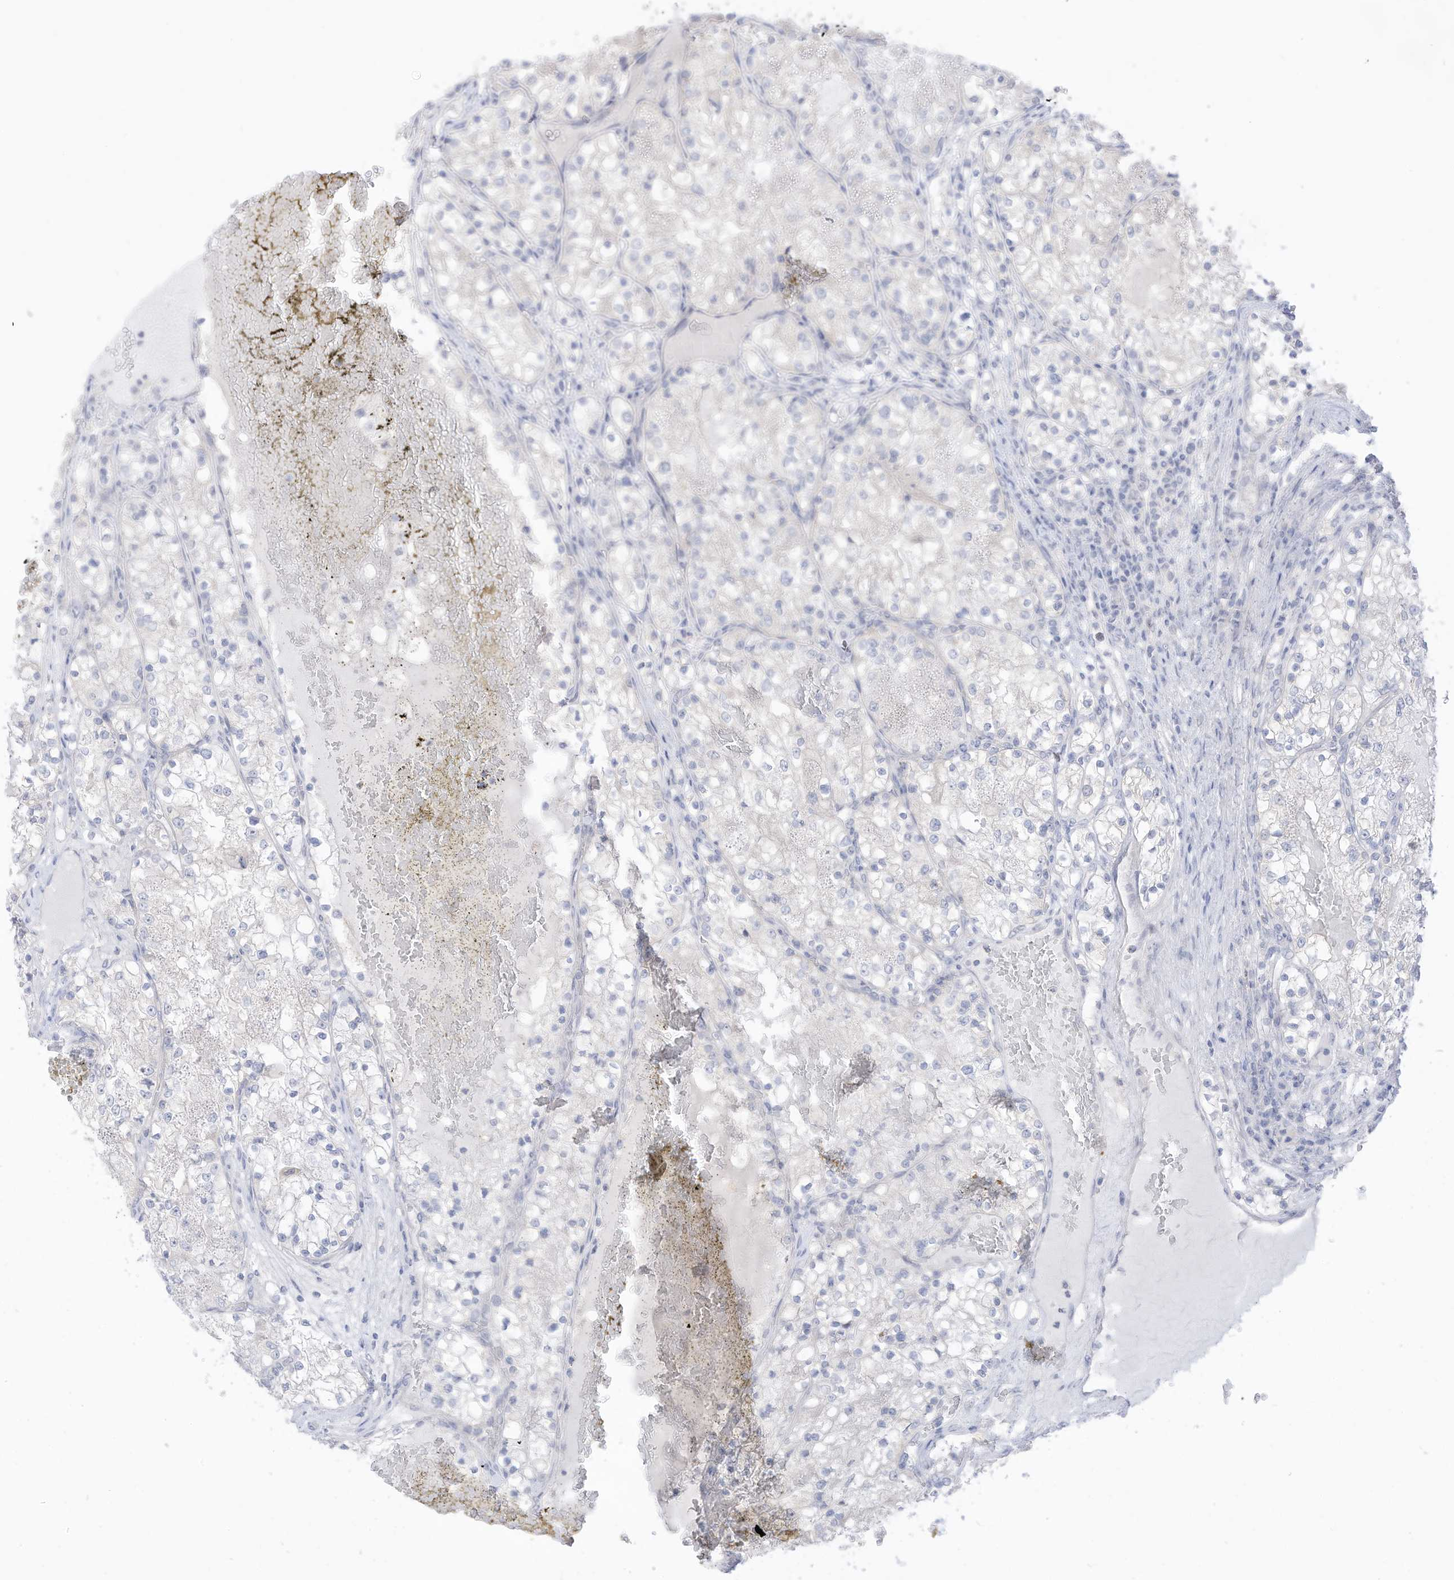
{"staining": {"intensity": "negative", "quantity": "none", "location": "none"}, "tissue": "renal cancer", "cell_type": "Tumor cells", "image_type": "cancer", "snomed": [{"axis": "morphology", "description": "Normal tissue, NOS"}, {"axis": "morphology", "description": "Adenocarcinoma, NOS"}, {"axis": "topography", "description": "Kidney"}], "caption": "Renal cancer stained for a protein using immunohistochemistry shows no positivity tumor cells.", "gene": "OGT", "patient": {"sex": "male", "age": 68}}